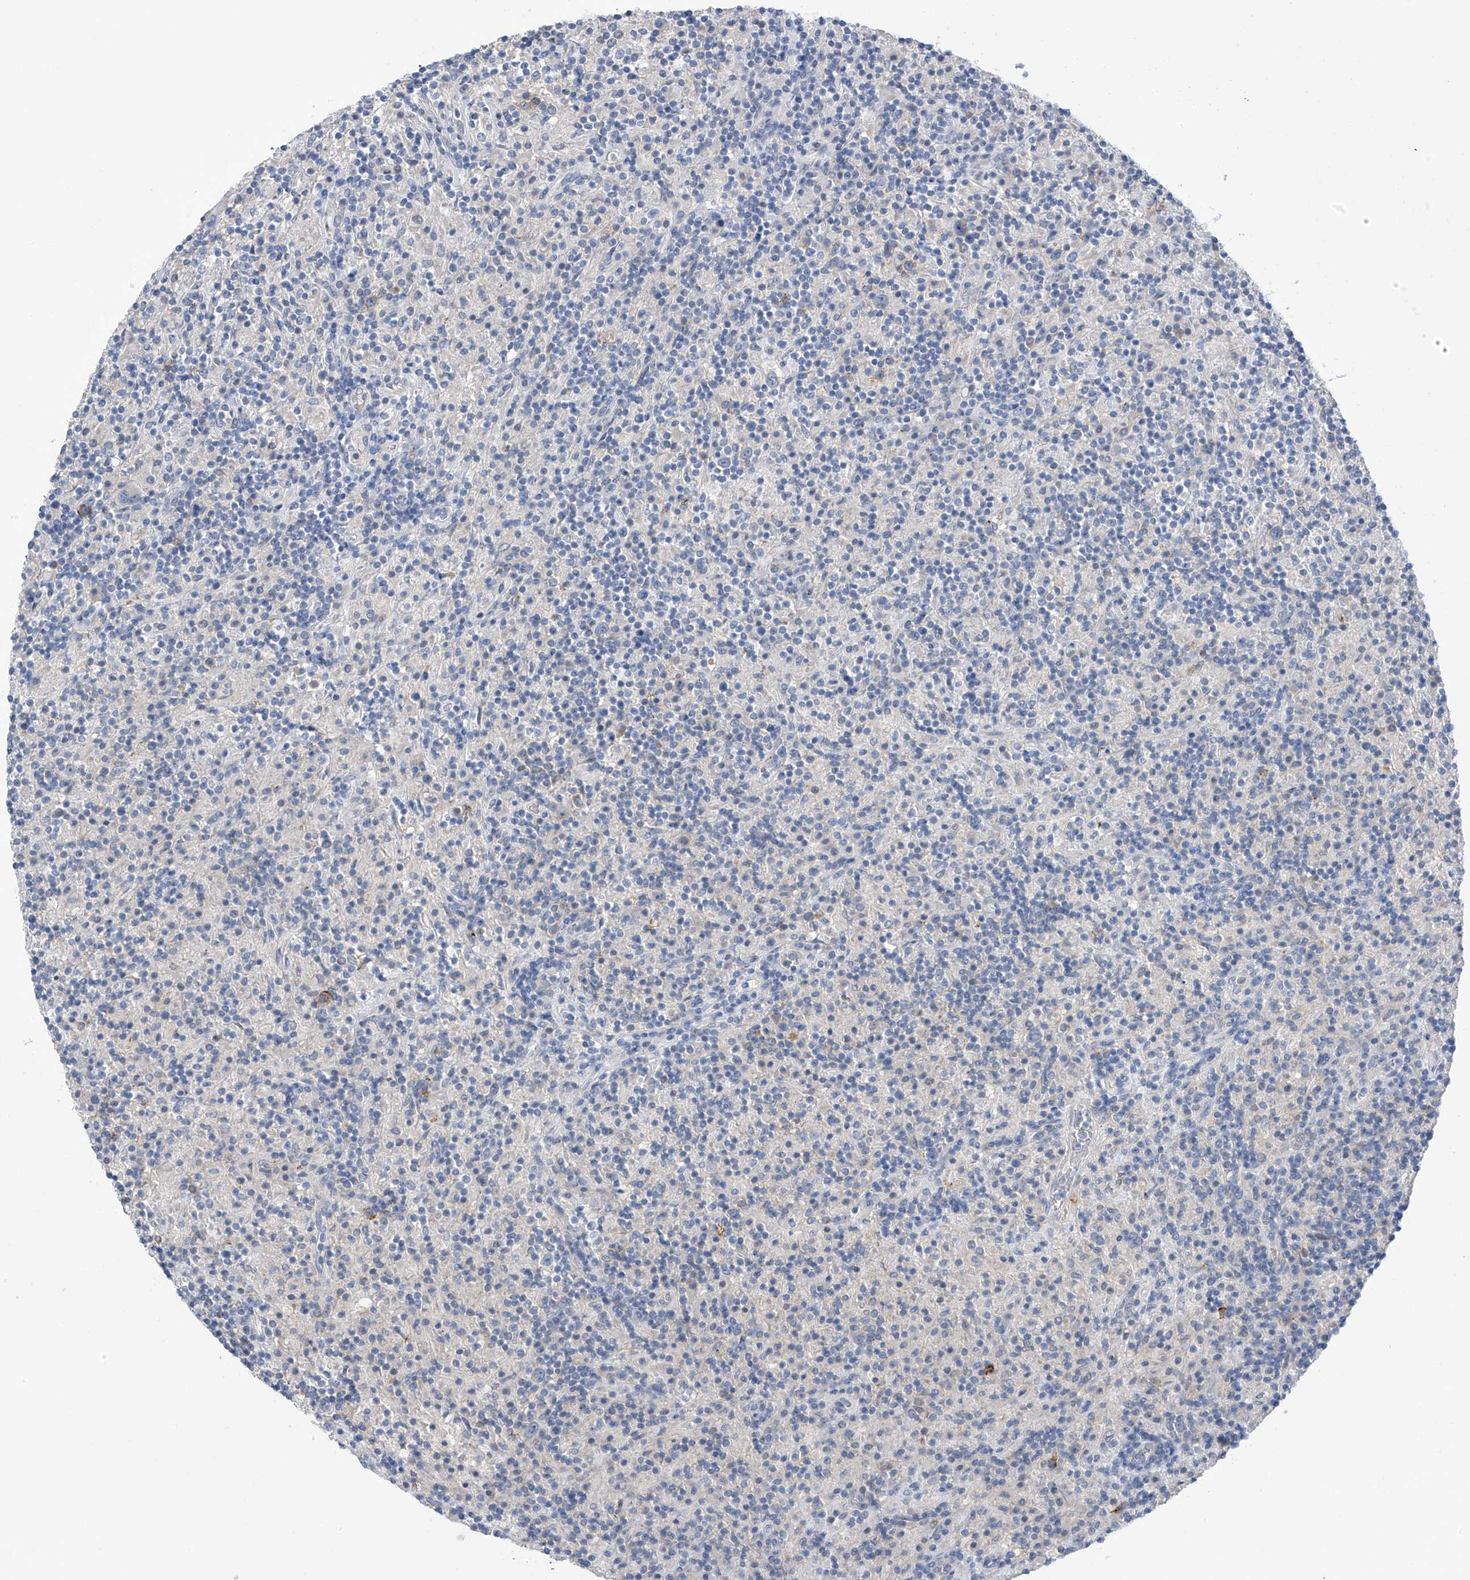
{"staining": {"intensity": "negative", "quantity": "none", "location": "none"}, "tissue": "lymphoma", "cell_type": "Tumor cells", "image_type": "cancer", "snomed": [{"axis": "morphology", "description": "Hodgkin's disease, NOS"}, {"axis": "topography", "description": "Lymph node"}], "caption": "High magnification brightfield microscopy of lymphoma stained with DAB (brown) and counterstained with hematoxylin (blue): tumor cells show no significant staining.", "gene": "SLCO4A1", "patient": {"sex": "male", "age": 70}}